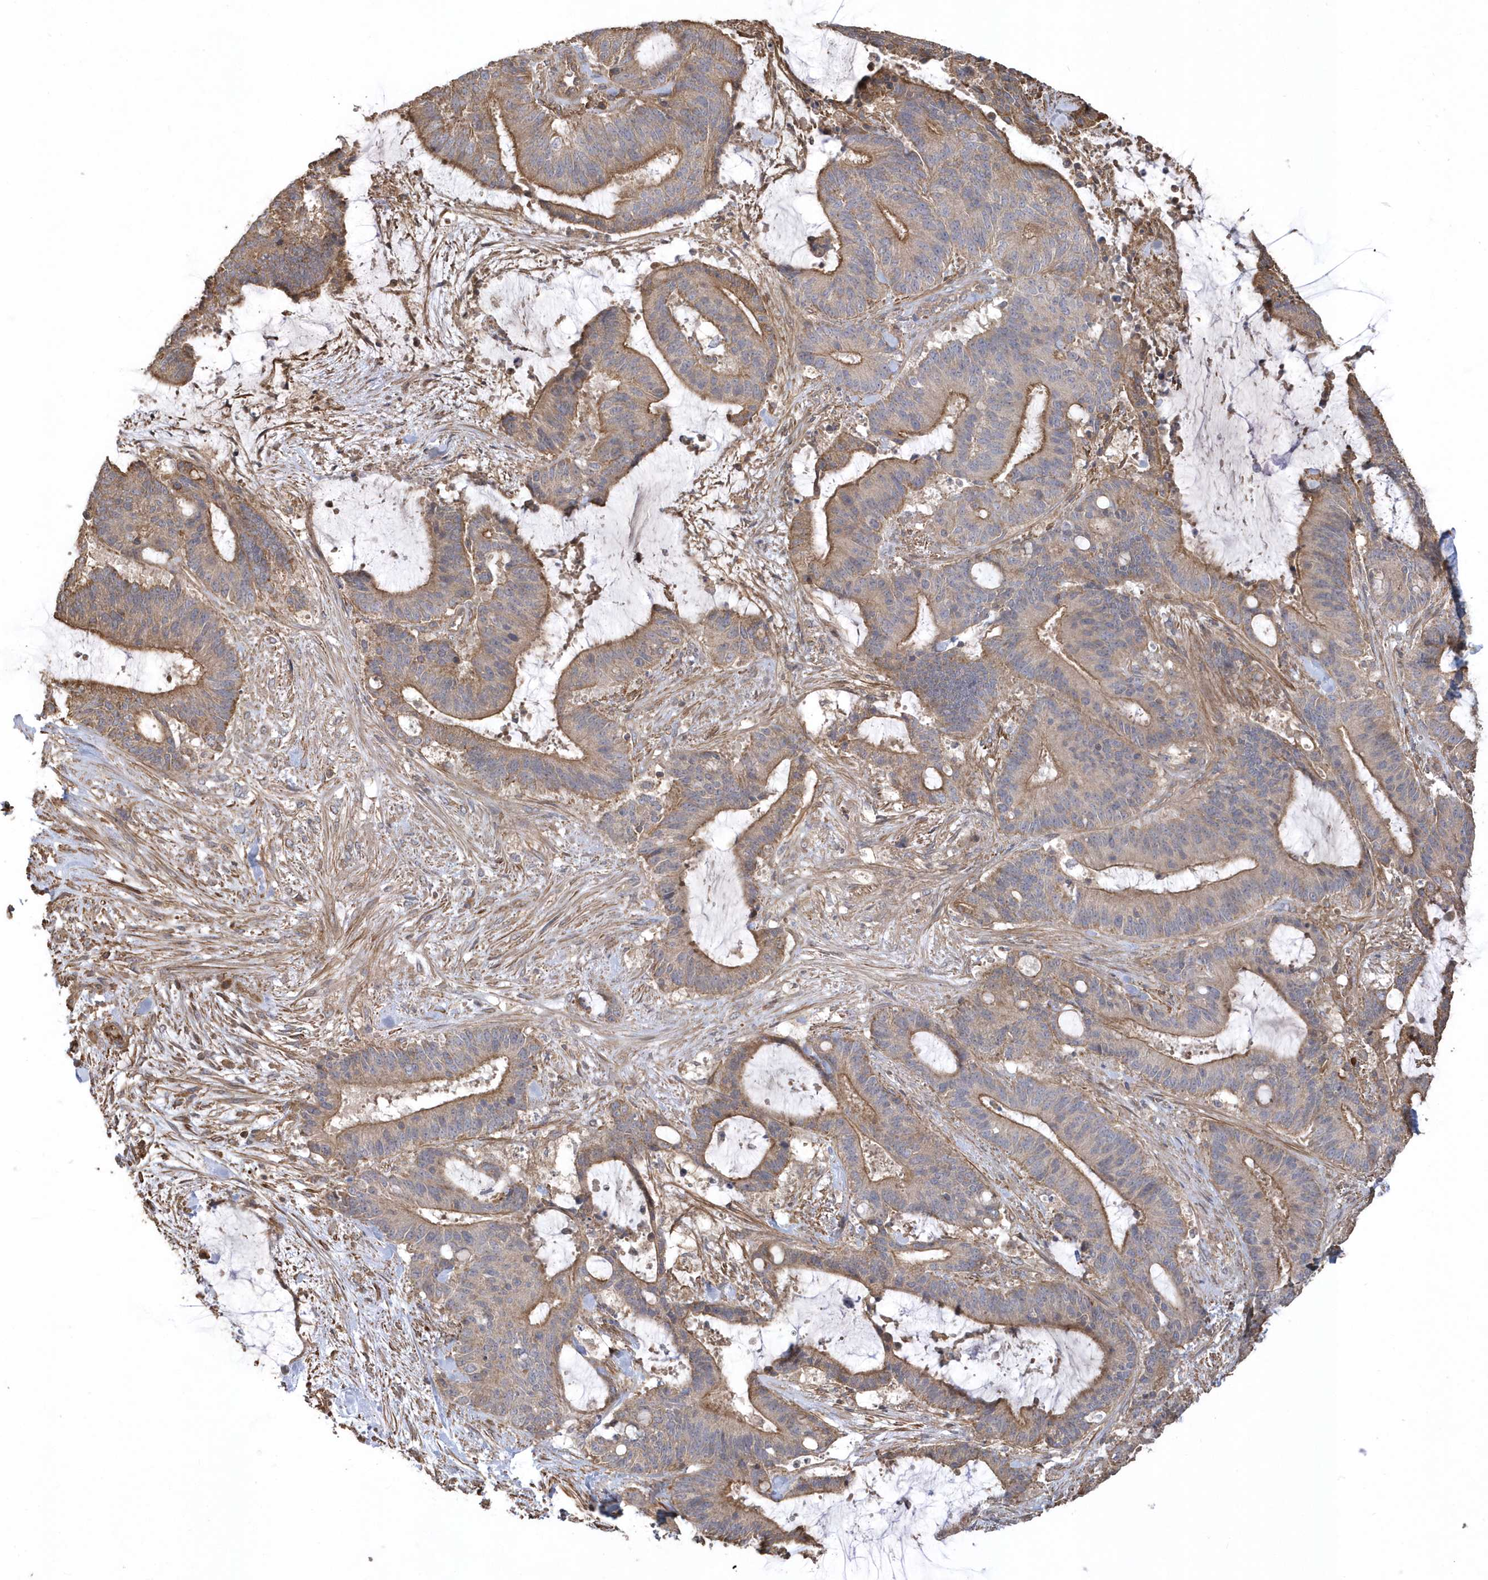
{"staining": {"intensity": "moderate", "quantity": ">75%", "location": "cytoplasmic/membranous"}, "tissue": "liver cancer", "cell_type": "Tumor cells", "image_type": "cancer", "snomed": [{"axis": "morphology", "description": "Normal tissue, NOS"}, {"axis": "morphology", "description": "Cholangiocarcinoma"}, {"axis": "topography", "description": "Liver"}, {"axis": "topography", "description": "Peripheral nerve tissue"}], "caption": "Immunohistochemistry (IHC) histopathology image of human cholangiocarcinoma (liver) stained for a protein (brown), which demonstrates medium levels of moderate cytoplasmic/membranous staining in approximately >75% of tumor cells.", "gene": "SENP8", "patient": {"sex": "female", "age": 73}}